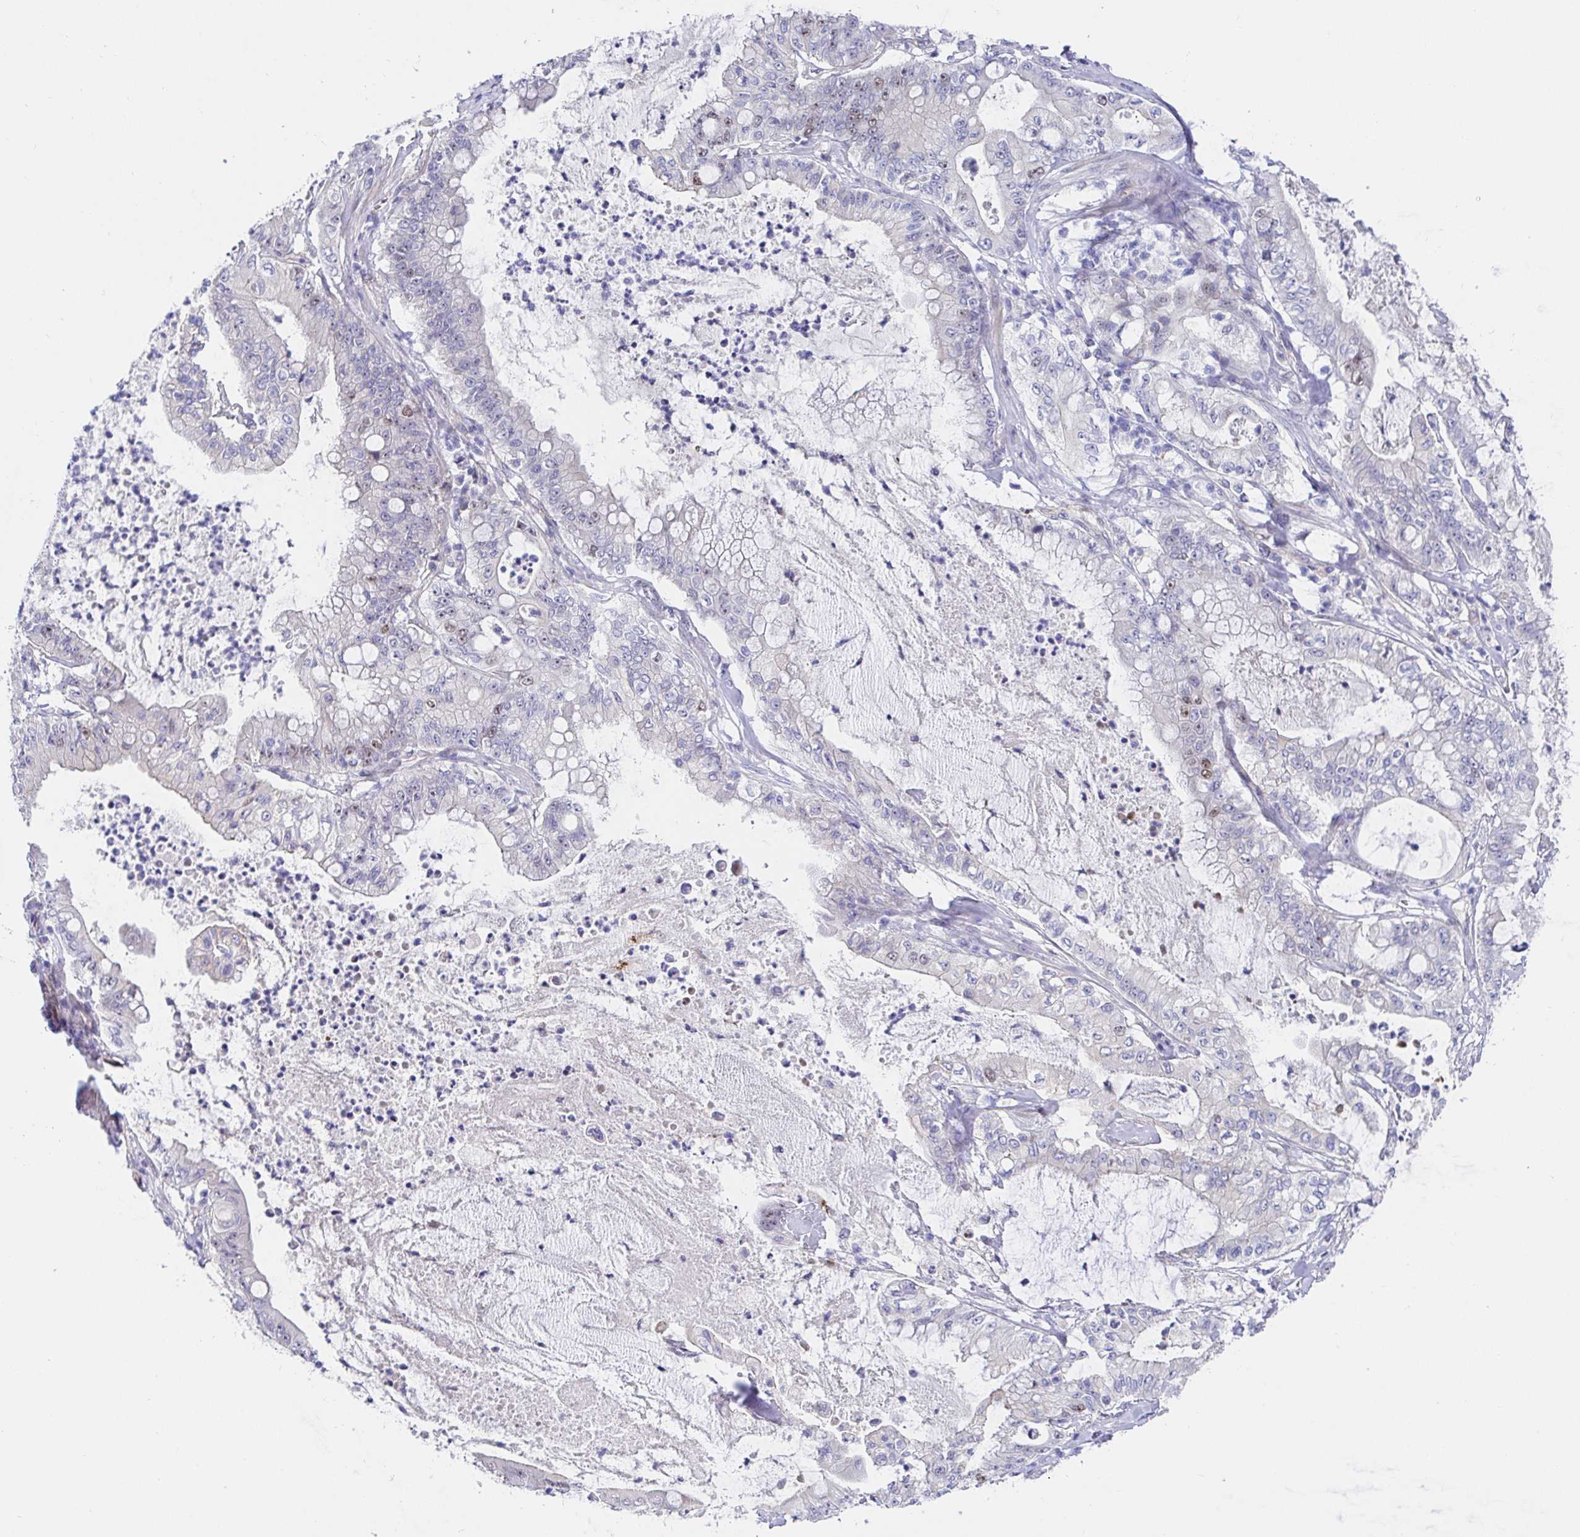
{"staining": {"intensity": "weak", "quantity": "<25%", "location": "nuclear"}, "tissue": "pancreatic cancer", "cell_type": "Tumor cells", "image_type": "cancer", "snomed": [{"axis": "morphology", "description": "Adenocarcinoma, NOS"}, {"axis": "topography", "description": "Pancreas"}], "caption": "An IHC photomicrograph of adenocarcinoma (pancreatic) is shown. There is no staining in tumor cells of adenocarcinoma (pancreatic).", "gene": "TIMELESS", "patient": {"sex": "male", "age": 71}}